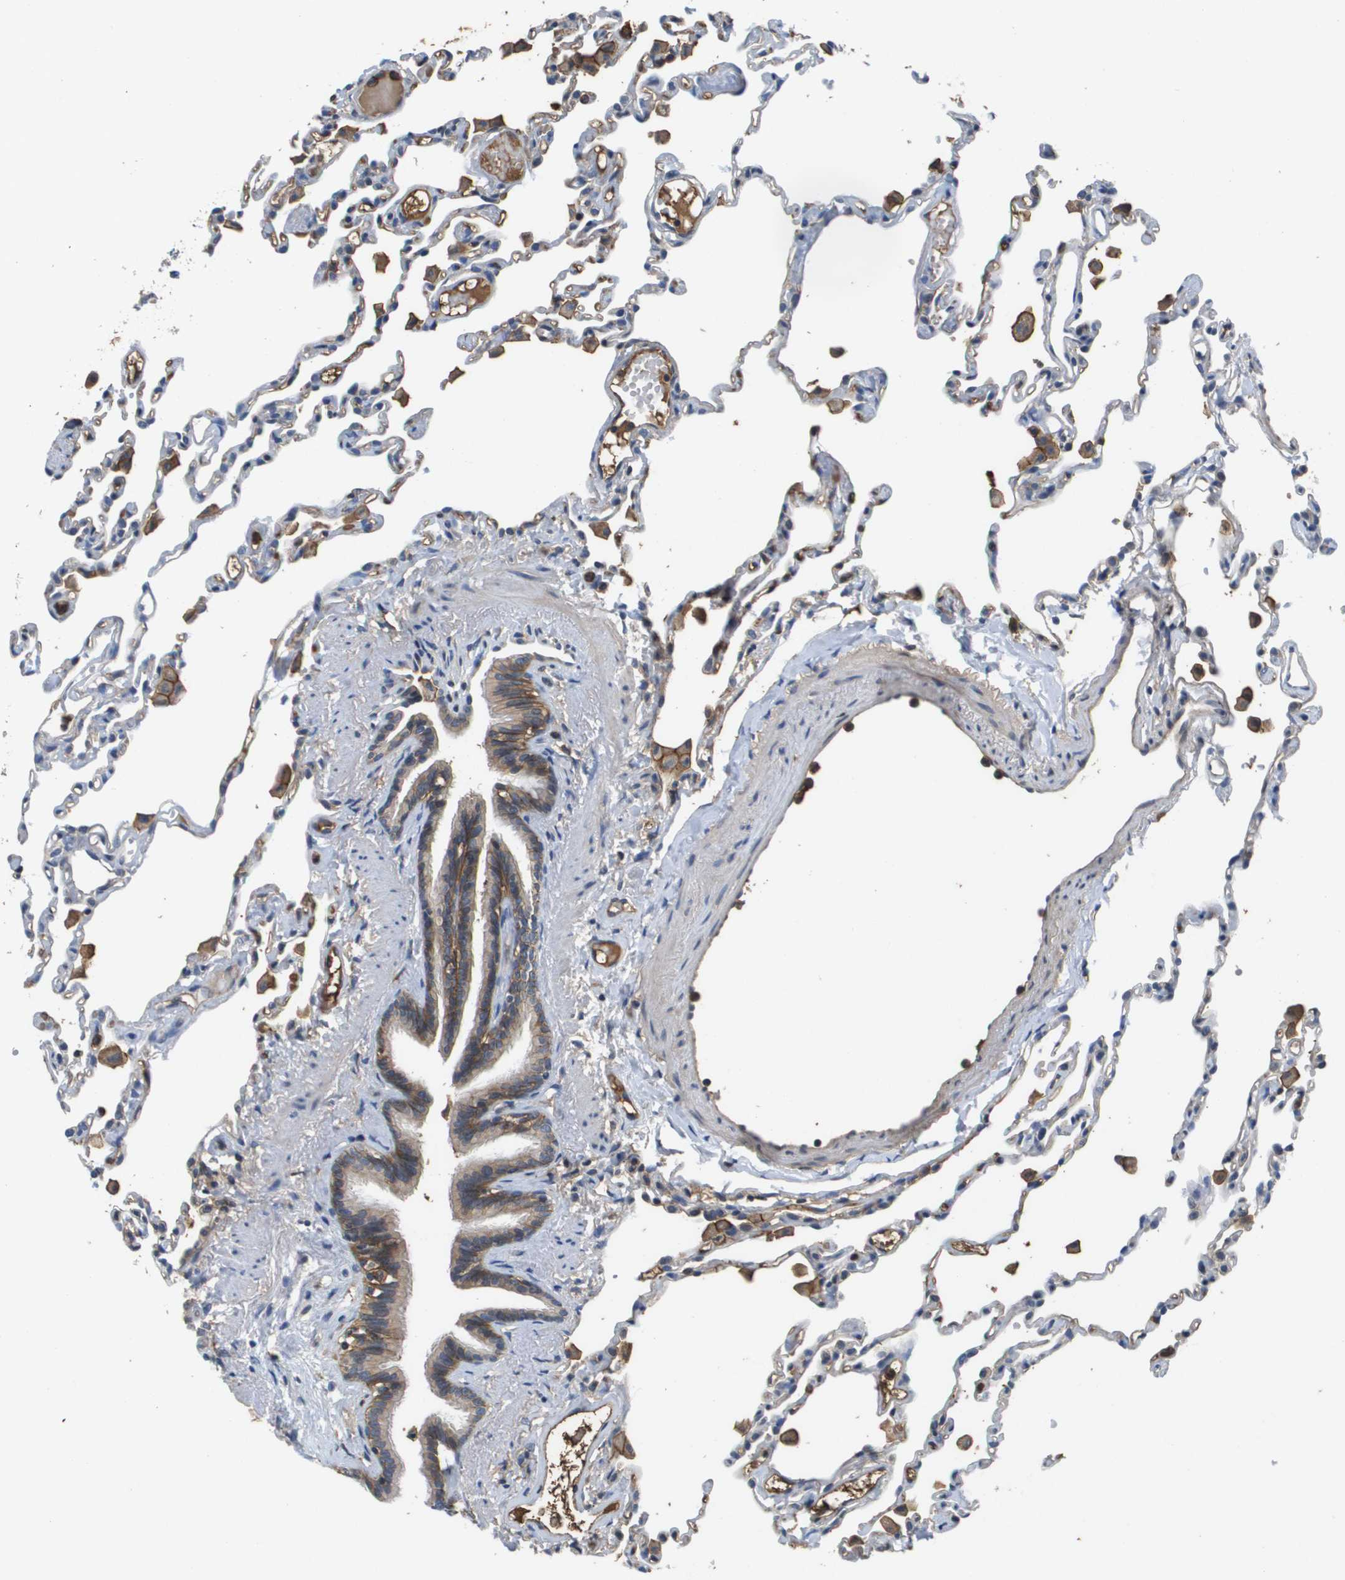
{"staining": {"intensity": "negative", "quantity": "none", "location": "none"}, "tissue": "lung", "cell_type": "Alveolar cells", "image_type": "normal", "snomed": [{"axis": "morphology", "description": "Normal tissue, NOS"}, {"axis": "topography", "description": "Lung"}], "caption": "Immunohistochemical staining of normal lung demonstrates no significant staining in alveolar cells.", "gene": "SLC16A3", "patient": {"sex": "female", "age": 49}}